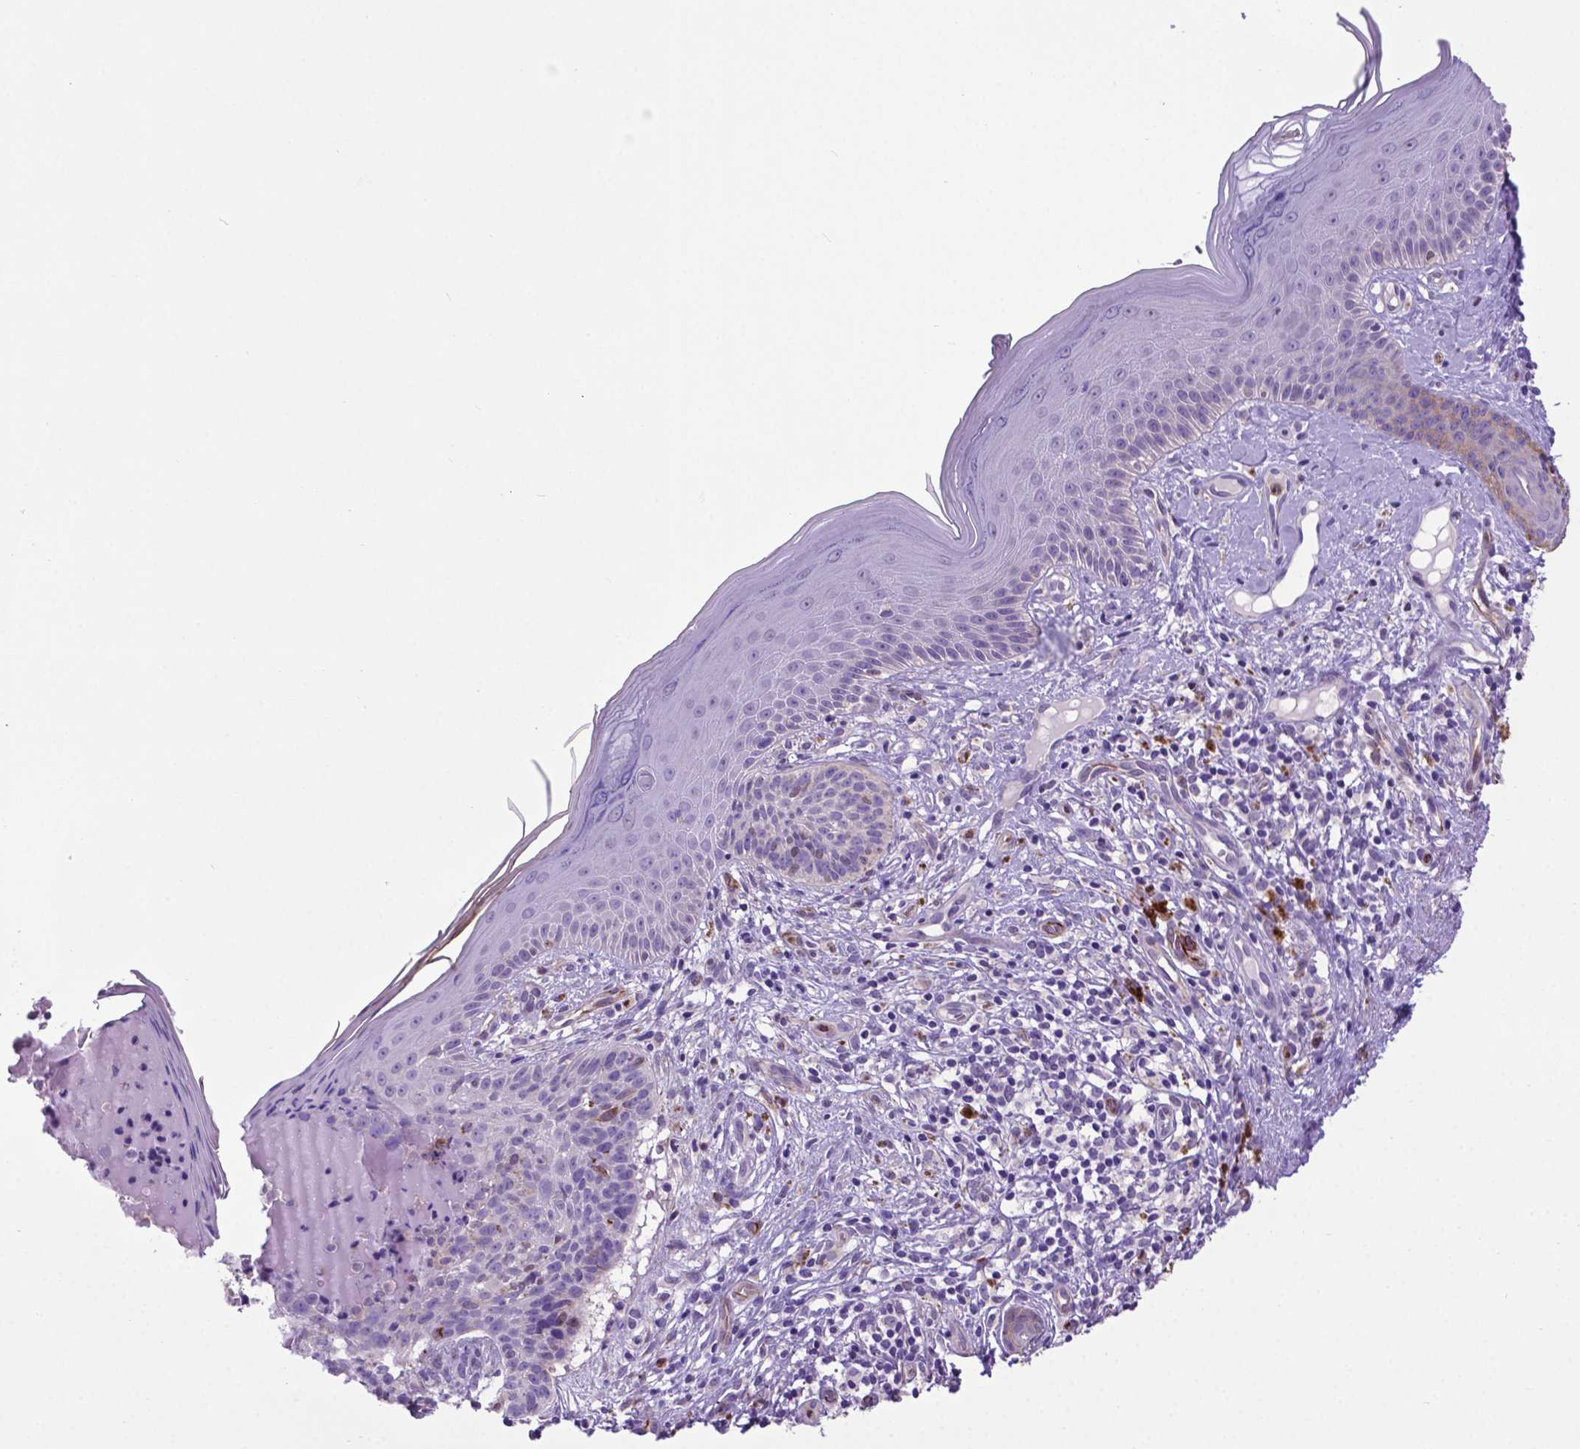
{"staining": {"intensity": "negative", "quantity": "none", "location": "none"}, "tissue": "skin cancer", "cell_type": "Tumor cells", "image_type": "cancer", "snomed": [{"axis": "morphology", "description": "Basal cell carcinoma"}, {"axis": "topography", "description": "Skin"}], "caption": "Tumor cells are negative for brown protein staining in skin cancer (basal cell carcinoma).", "gene": "LZTR1", "patient": {"sex": "male", "age": 79}}